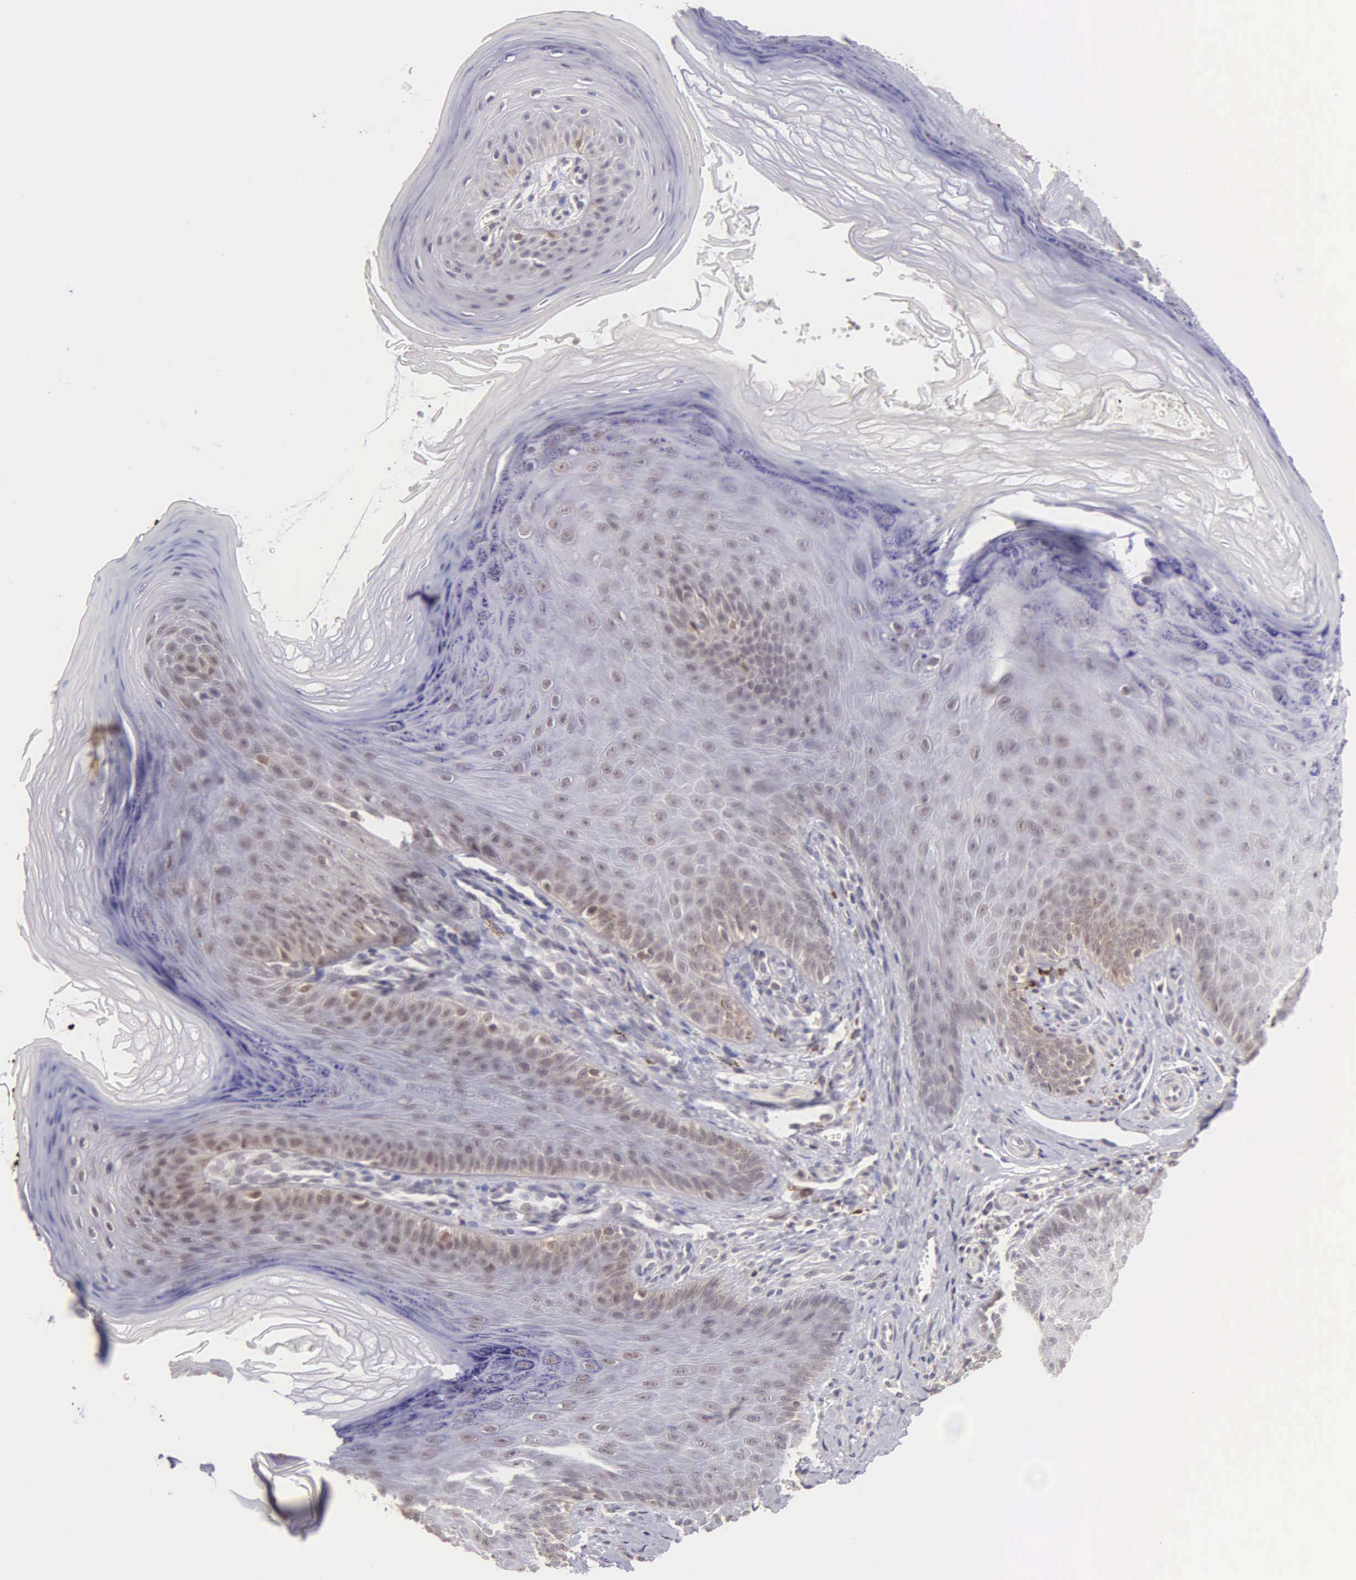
{"staining": {"intensity": "weak", "quantity": ">75%", "location": "cytoplasmic/membranous,nuclear"}, "tissue": "skin", "cell_type": "Fibroblasts", "image_type": "normal", "snomed": [{"axis": "morphology", "description": "Normal tissue, NOS"}, {"axis": "topography", "description": "Skin"}], "caption": "Immunohistochemistry (IHC) of unremarkable human skin reveals low levels of weak cytoplasmic/membranous,nuclear staining in about >75% of fibroblasts.", "gene": "BRD1", "patient": {"sex": "female", "age": 15}}